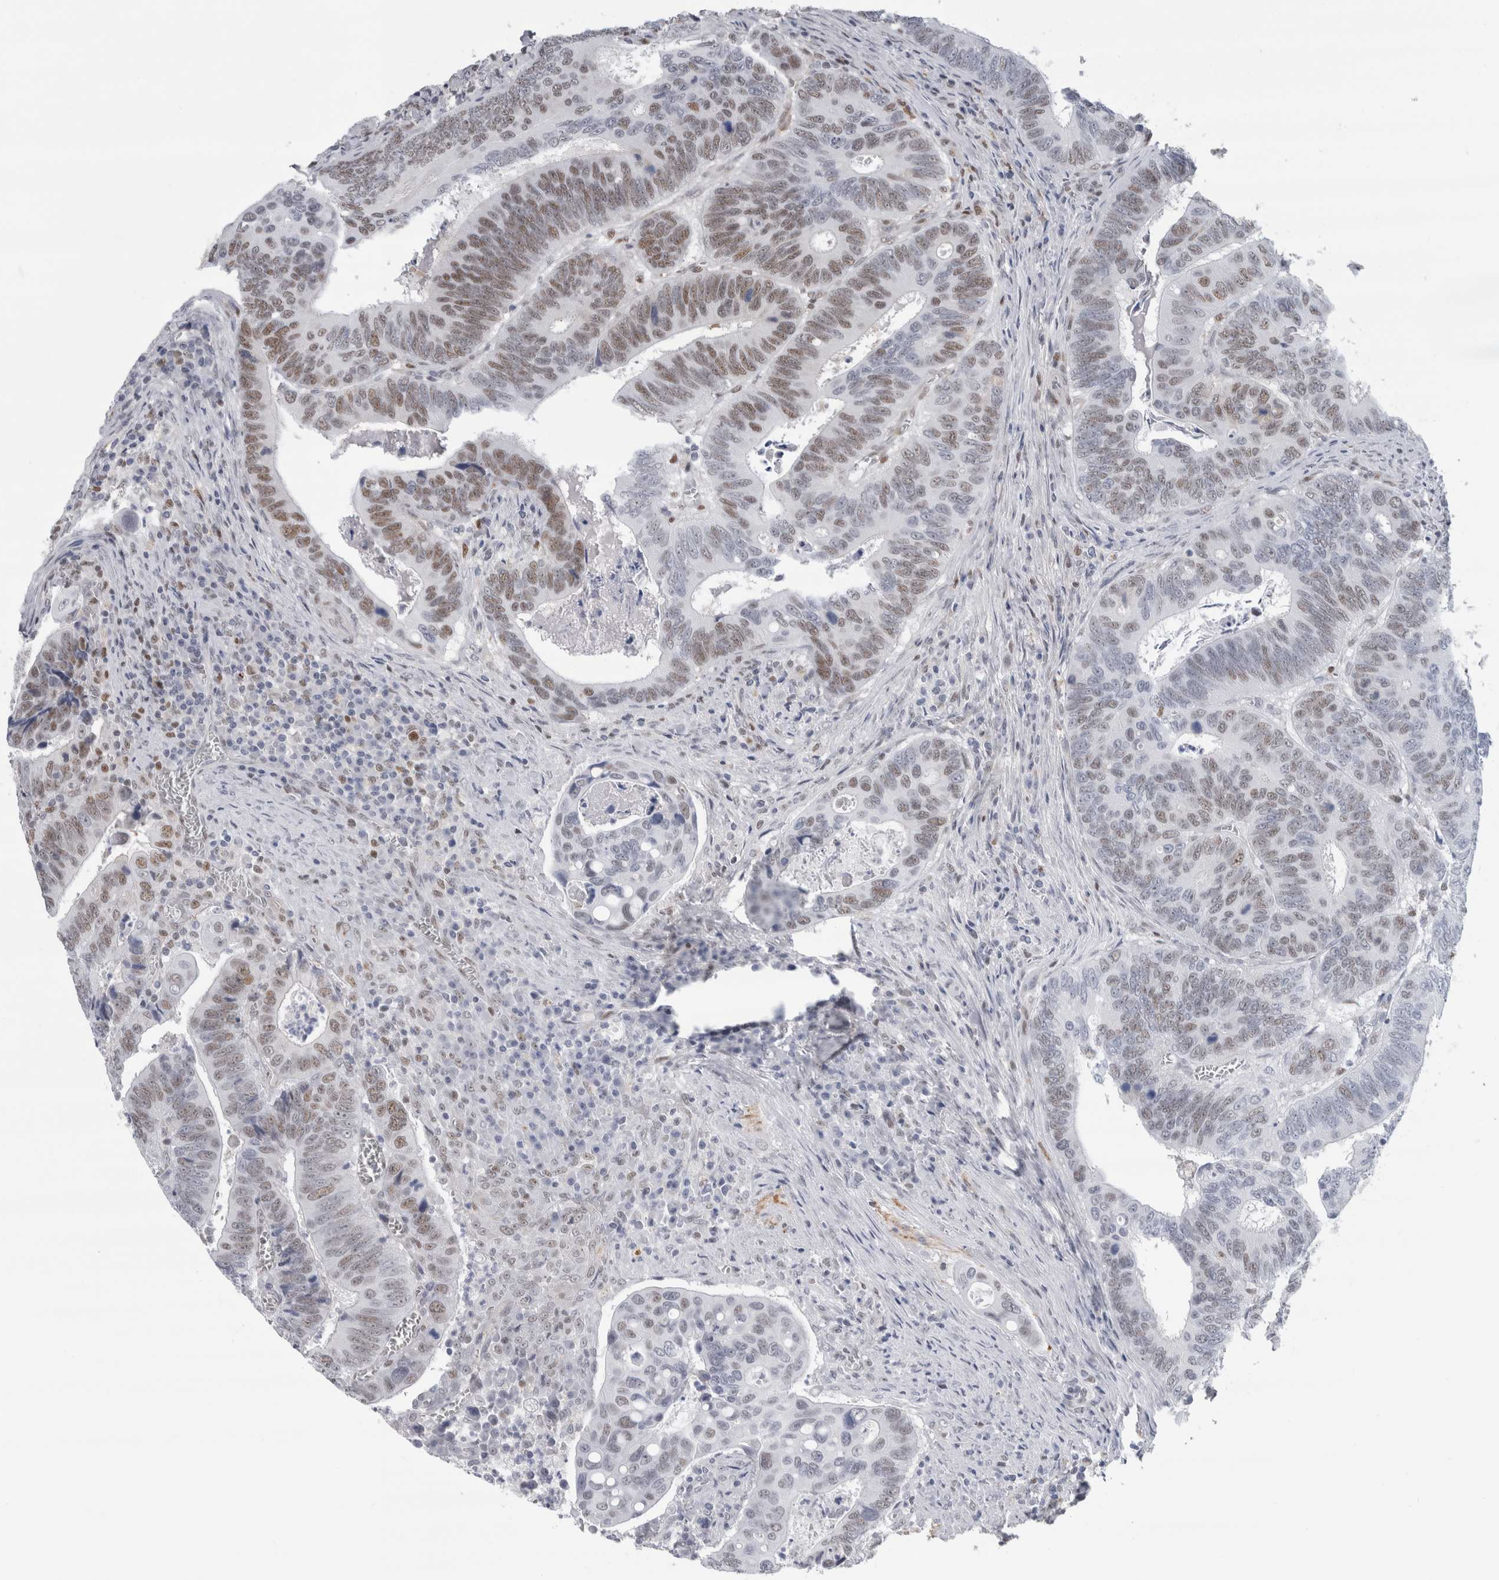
{"staining": {"intensity": "moderate", "quantity": "25%-75%", "location": "nuclear"}, "tissue": "colorectal cancer", "cell_type": "Tumor cells", "image_type": "cancer", "snomed": [{"axis": "morphology", "description": "Inflammation, NOS"}, {"axis": "morphology", "description": "Adenocarcinoma, NOS"}, {"axis": "topography", "description": "Colon"}], "caption": "Protein expression analysis of human colorectal adenocarcinoma reveals moderate nuclear staining in approximately 25%-75% of tumor cells.", "gene": "POLD2", "patient": {"sex": "male", "age": 72}}